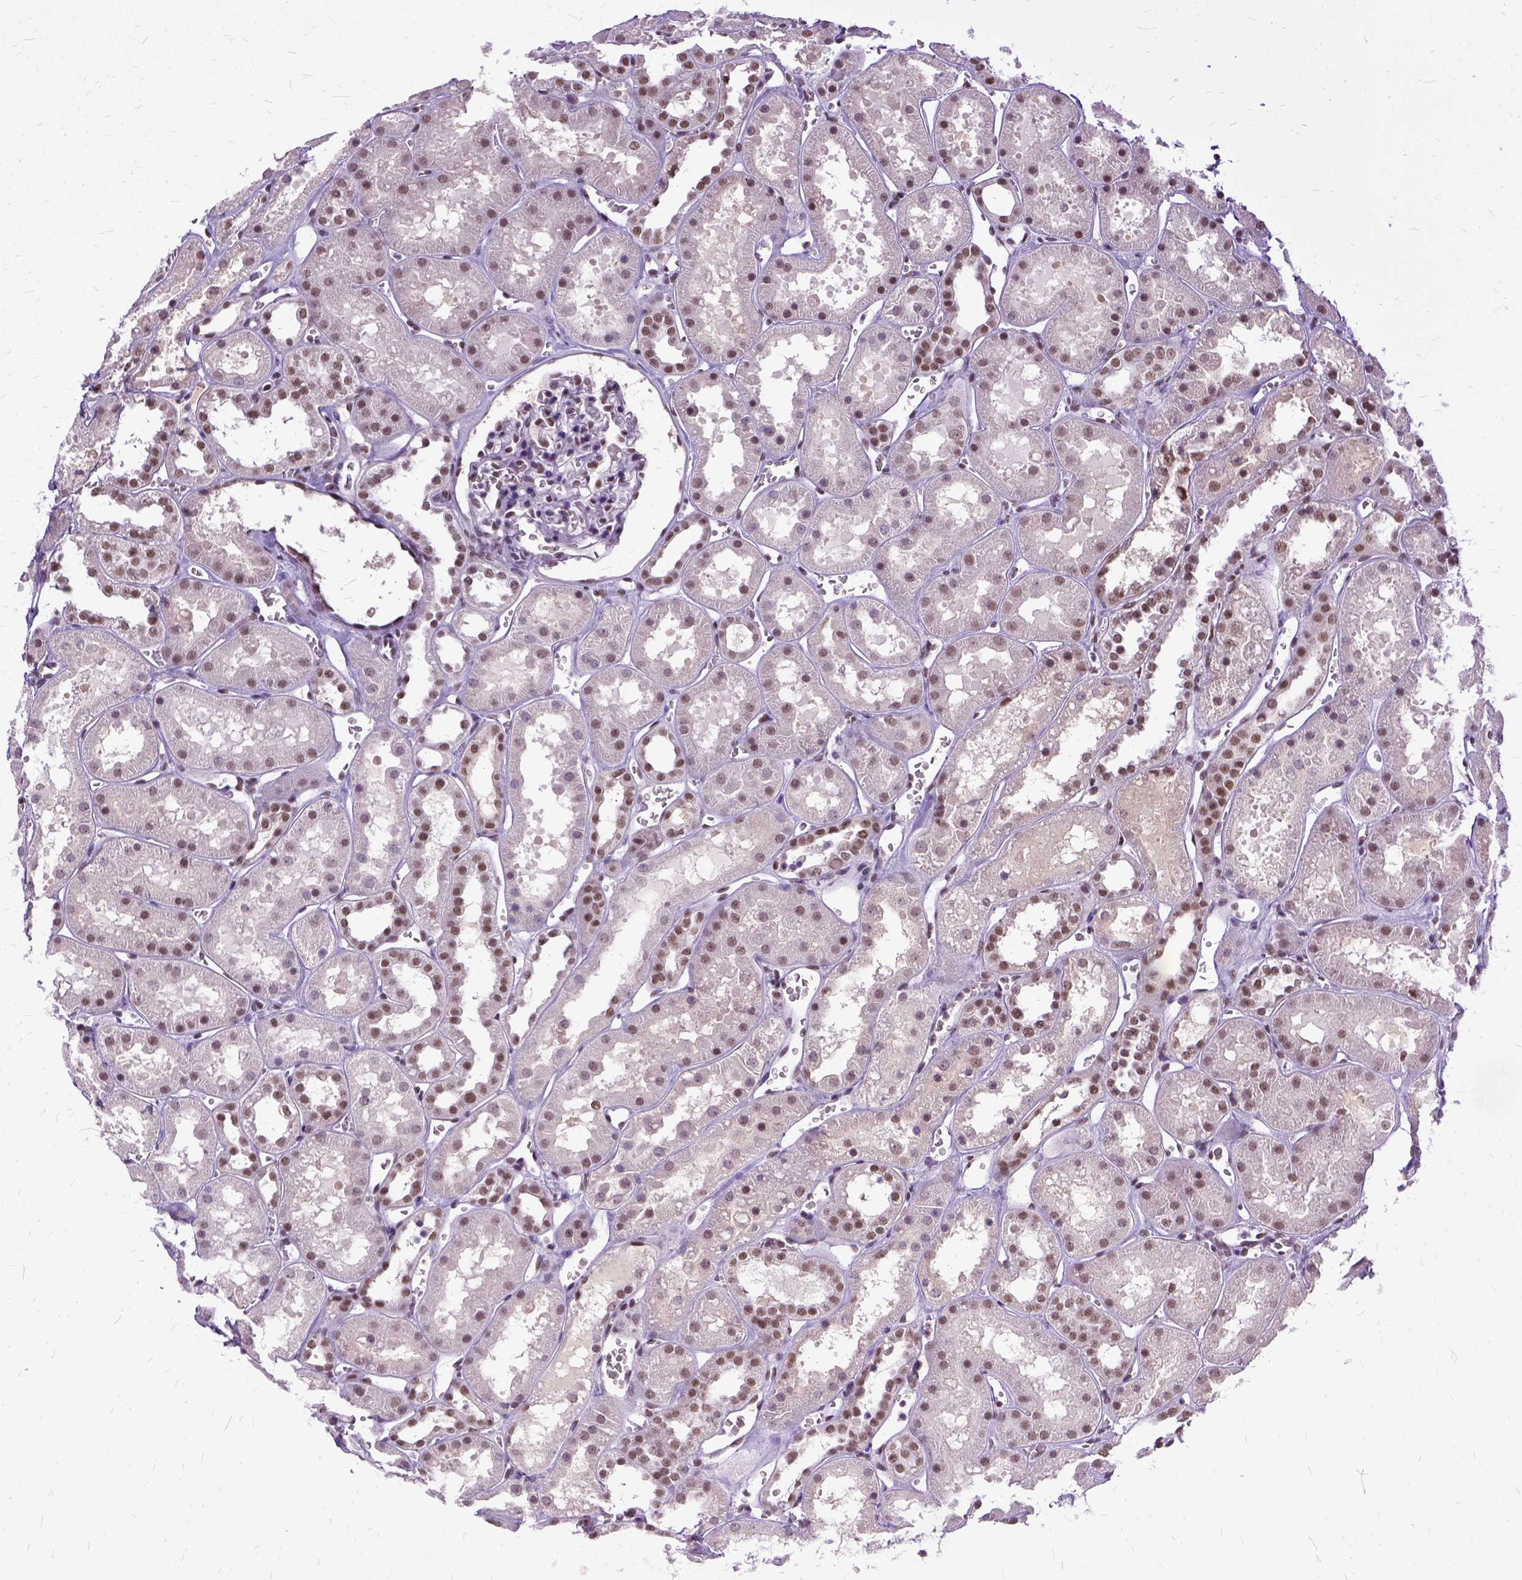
{"staining": {"intensity": "moderate", "quantity": "25%-75%", "location": "nuclear"}, "tissue": "kidney", "cell_type": "Cells in glomeruli", "image_type": "normal", "snomed": [{"axis": "morphology", "description": "Normal tissue, NOS"}, {"axis": "topography", "description": "Kidney"}], "caption": "This micrograph exhibits immunohistochemistry staining of benign human kidney, with medium moderate nuclear expression in about 25%-75% of cells in glomeruli.", "gene": "SETD1A", "patient": {"sex": "female", "age": 41}}